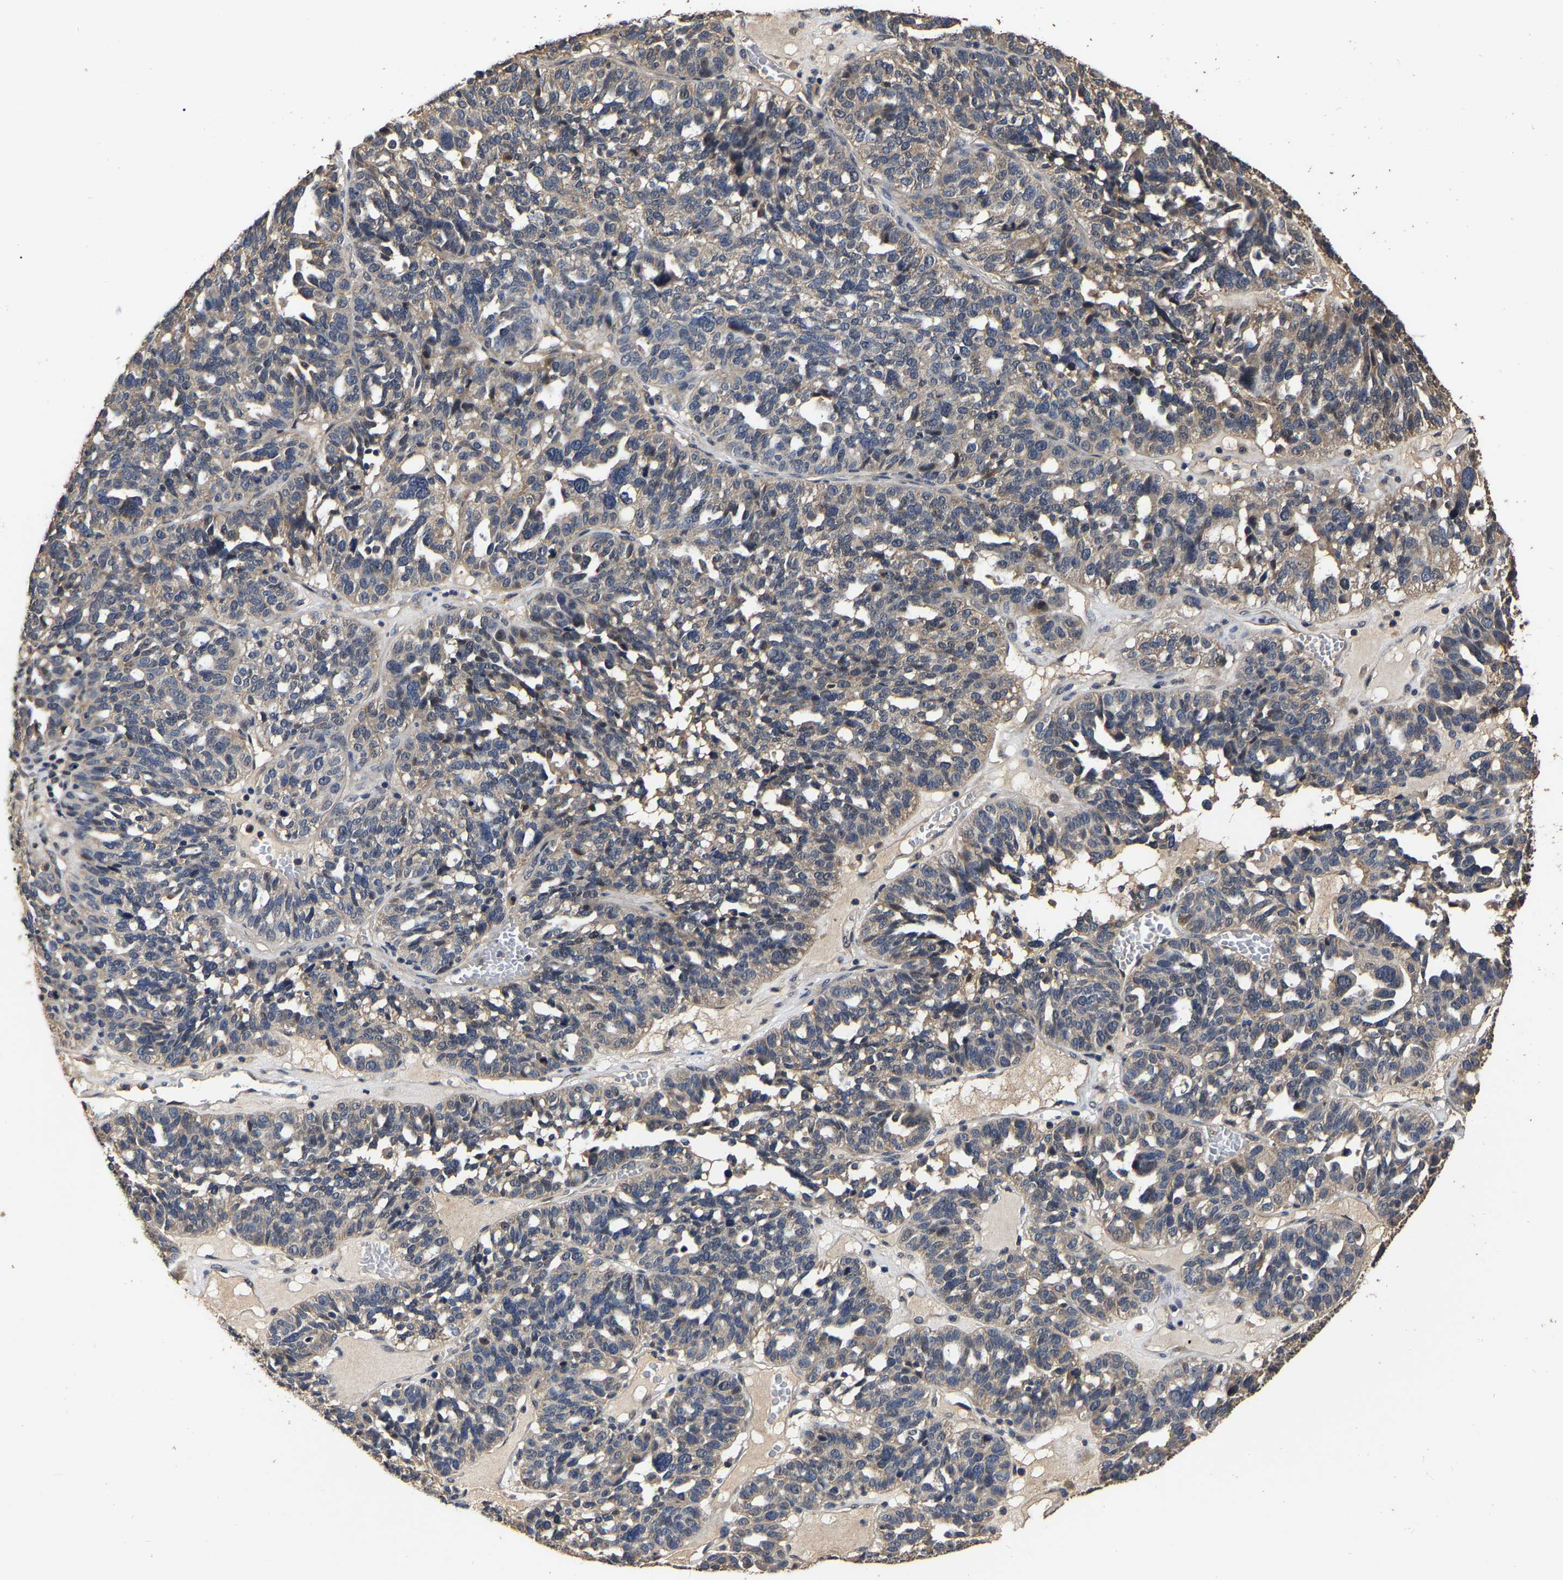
{"staining": {"intensity": "weak", "quantity": ">75%", "location": "cytoplasmic/membranous"}, "tissue": "ovarian cancer", "cell_type": "Tumor cells", "image_type": "cancer", "snomed": [{"axis": "morphology", "description": "Cystadenocarcinoma, serous, NOS"}, {"axis": "topography", "description": "Ovary"}], "caption": "IHC staining of ovarian cancer (serous cystadenocarcinoma), which displays low levels of weak cytoplasmic/membranous staining in about >75% of tumor cells indicating weak cytoplasmic/membranous protein staining. The staining was performed using DAB (3,3'-diaminobenzidine) (brown) for protein detection and nuclei were counterstained in hematoxylin (blue).", "gene": "STK32C", "patient": {"sex": "female", "age": 59}}